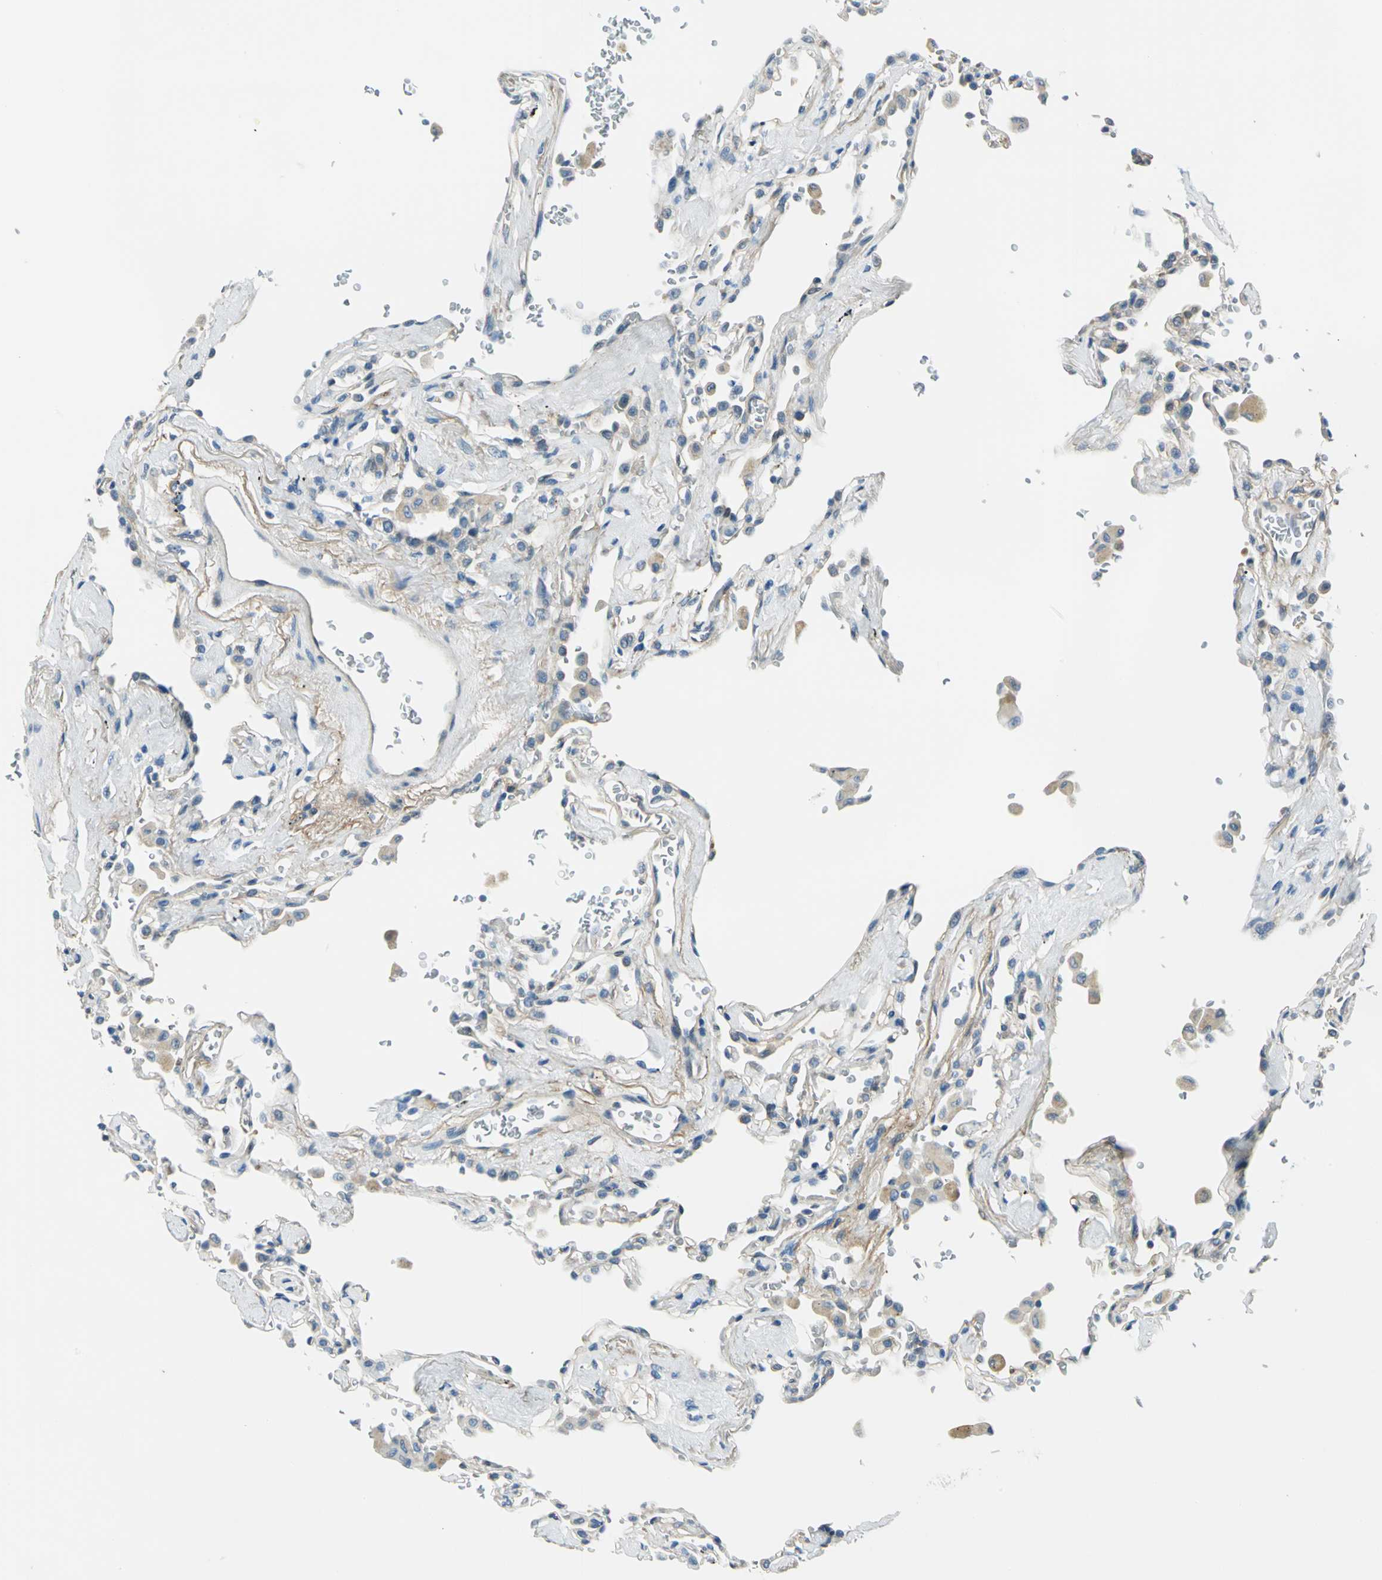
{"staining": {"intensity": "negative", "quantity": "none", "location": "none"}, "tissue": "lung cancer", "cell_type": "Tumor cells", "image_type": "cancer", "snomed": [{"axis": "morphology", "description": "Adenocarcinoma, NOS"}, {"axis": "topography", "description": "Lung"}], "caption": "Tumor cells are negative for protein expression in human adenocarcinoma (lung).", "gene": "CDC42EP1", "patient": {"sex": "female", "age": 64}}